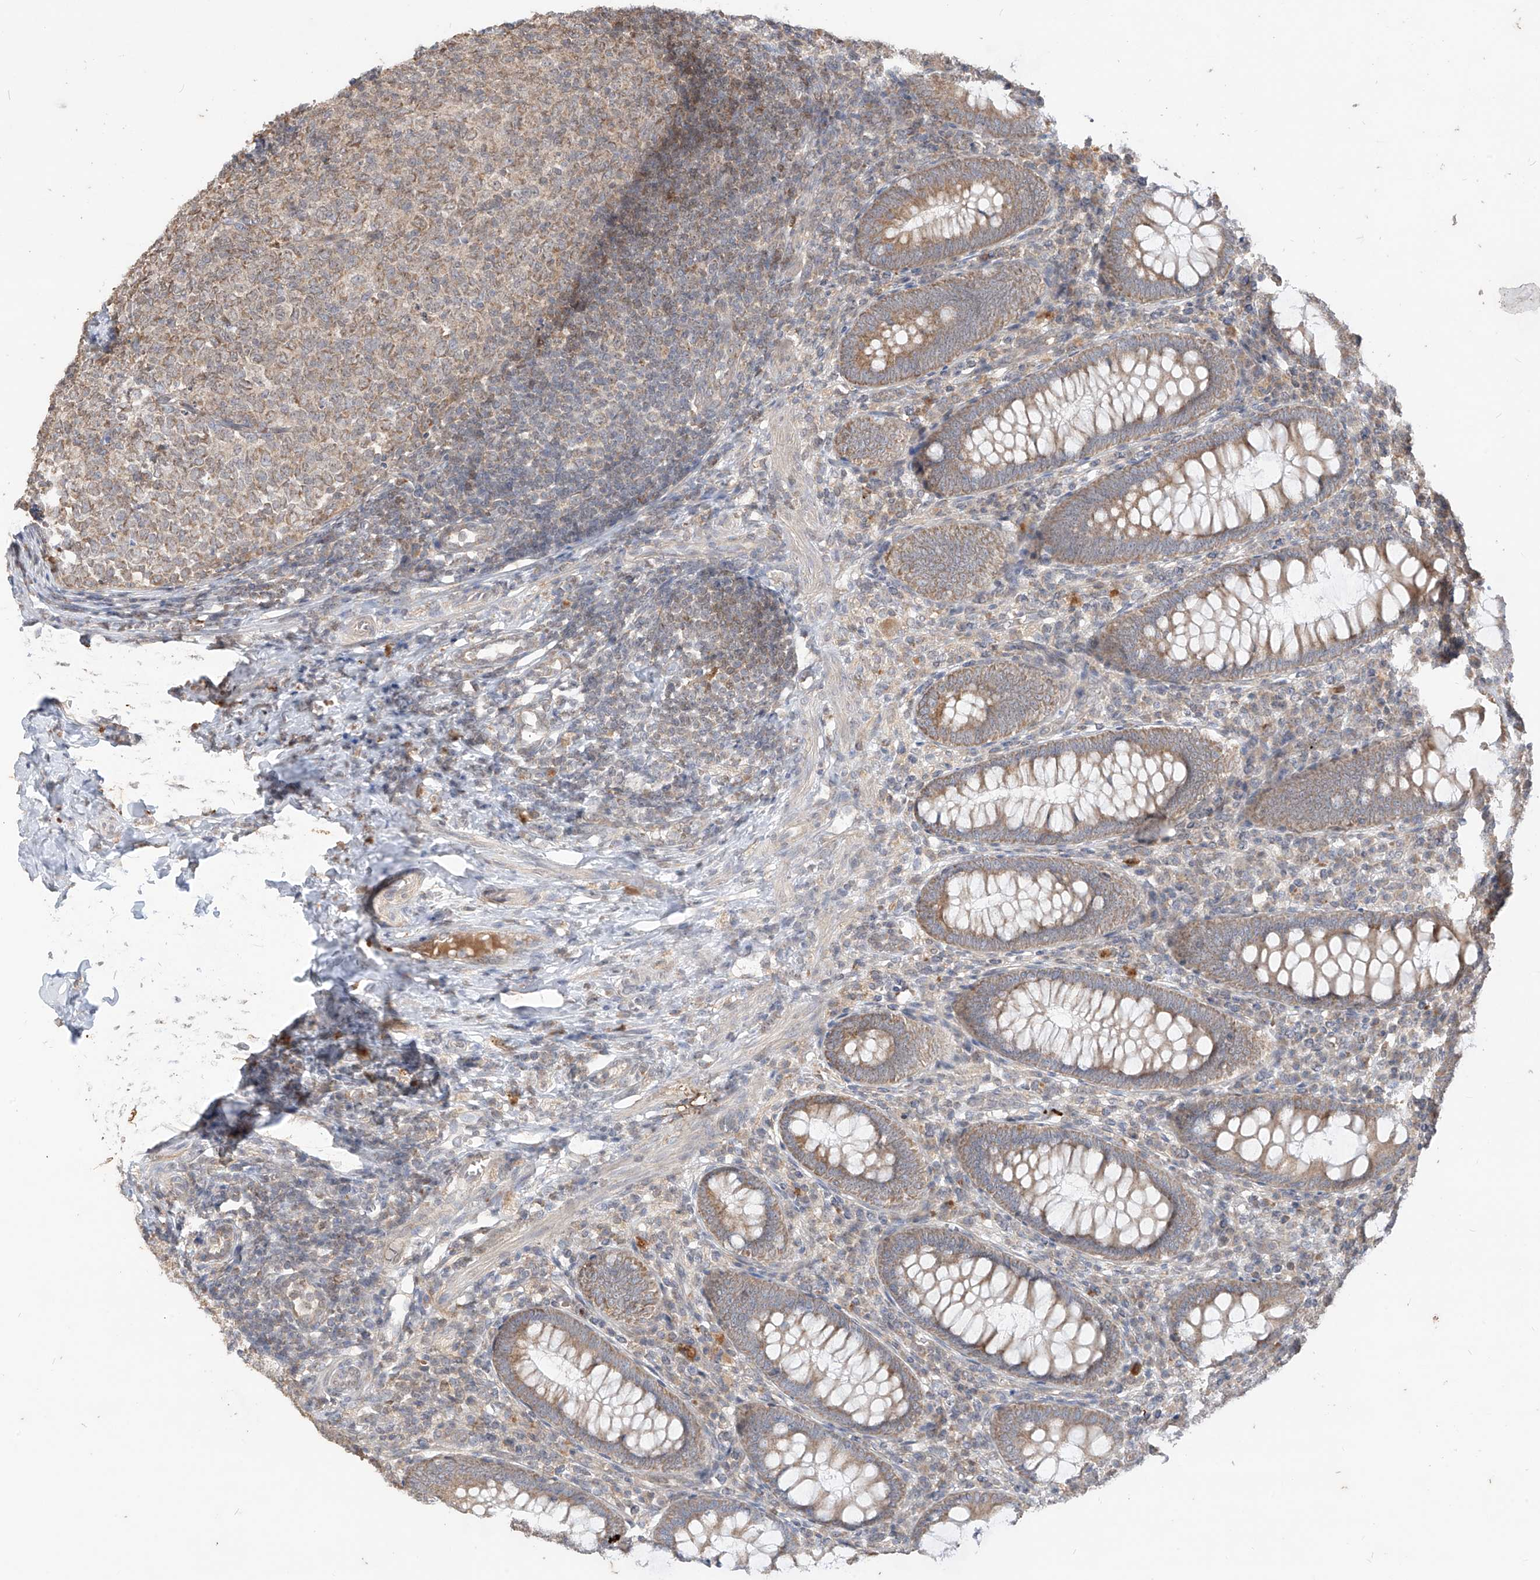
{"staining": {"intensity": "moderate", "quantity": ">75%", "location": "cytoplasmic/membranous"}, "tissue": "appendix", "cell_type": "Glandular cells", "image_type": "normal", "snomed": [{"axis": "morphology", "description": "Normal tissue, NOS"}, {"axis": "topography", "description": "Appendix"}], "caption": "Immunohistochemical staining of unremarkable human appendix displays moderate cytoplasmic/membranous protein expression in about >75% of glandular cells.", "gene": "MTUS2", "patient": {"sex": "male", "age": 14}}